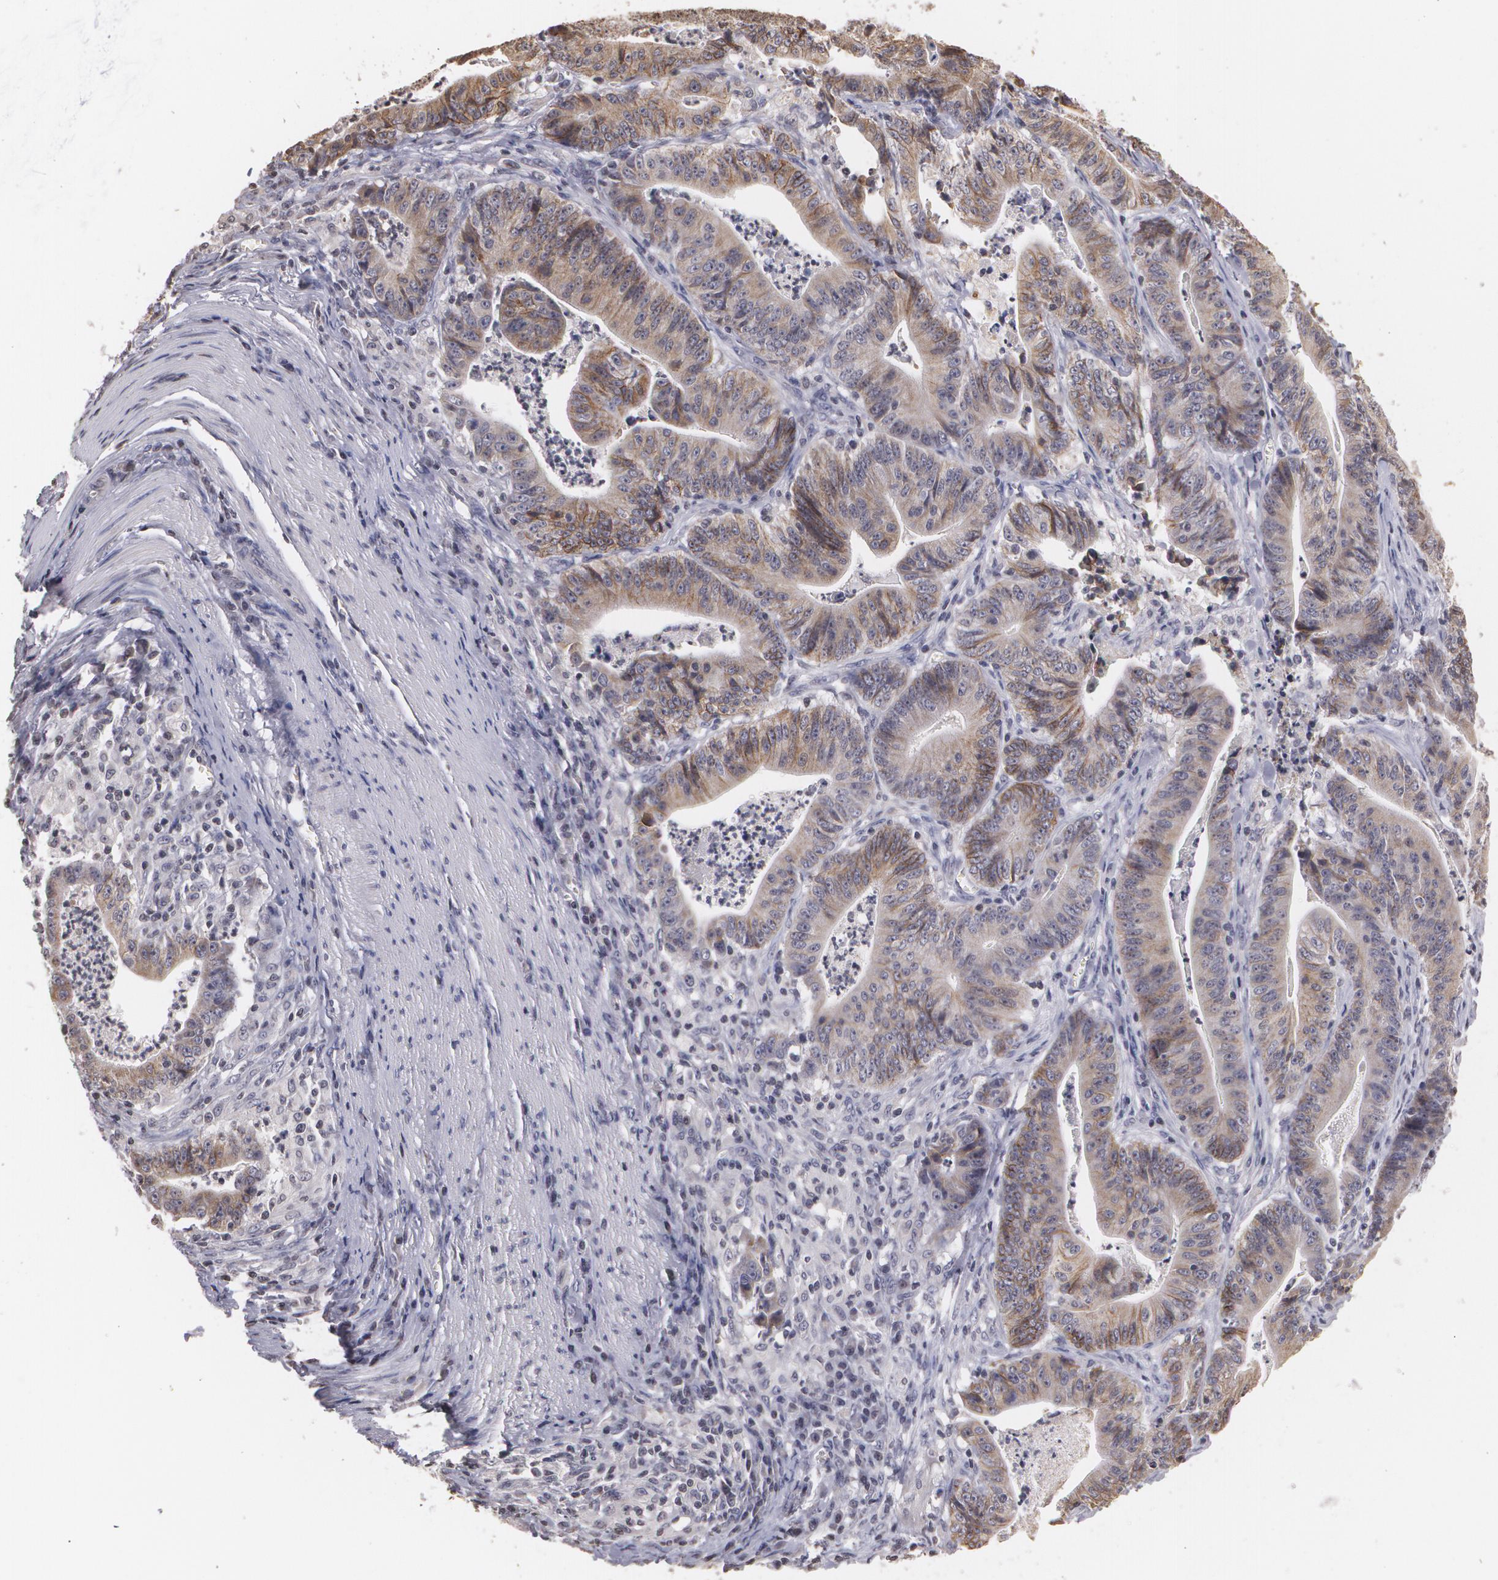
{"staining": {"intensity": "moderate", "quantity": "<25%", "location": "cytoplasmic/membranous"}, "tissue": "stomach cancer", "cell_type": "Tumor cells", "image_type": "cancer", "snomed": [{"axis": "morphology", "description": "Adenocarcinoma, NOS"}, {"axis": "topography", "description": "Stomach, lower"}], "caption": "Tumor cells display low levels of moderate cytoplasmic/membranous positivity in about <25% of cells in stomach adenocarcinoma.", "gene": "THRB", "patient": {"sex": "female", "age": 86}}